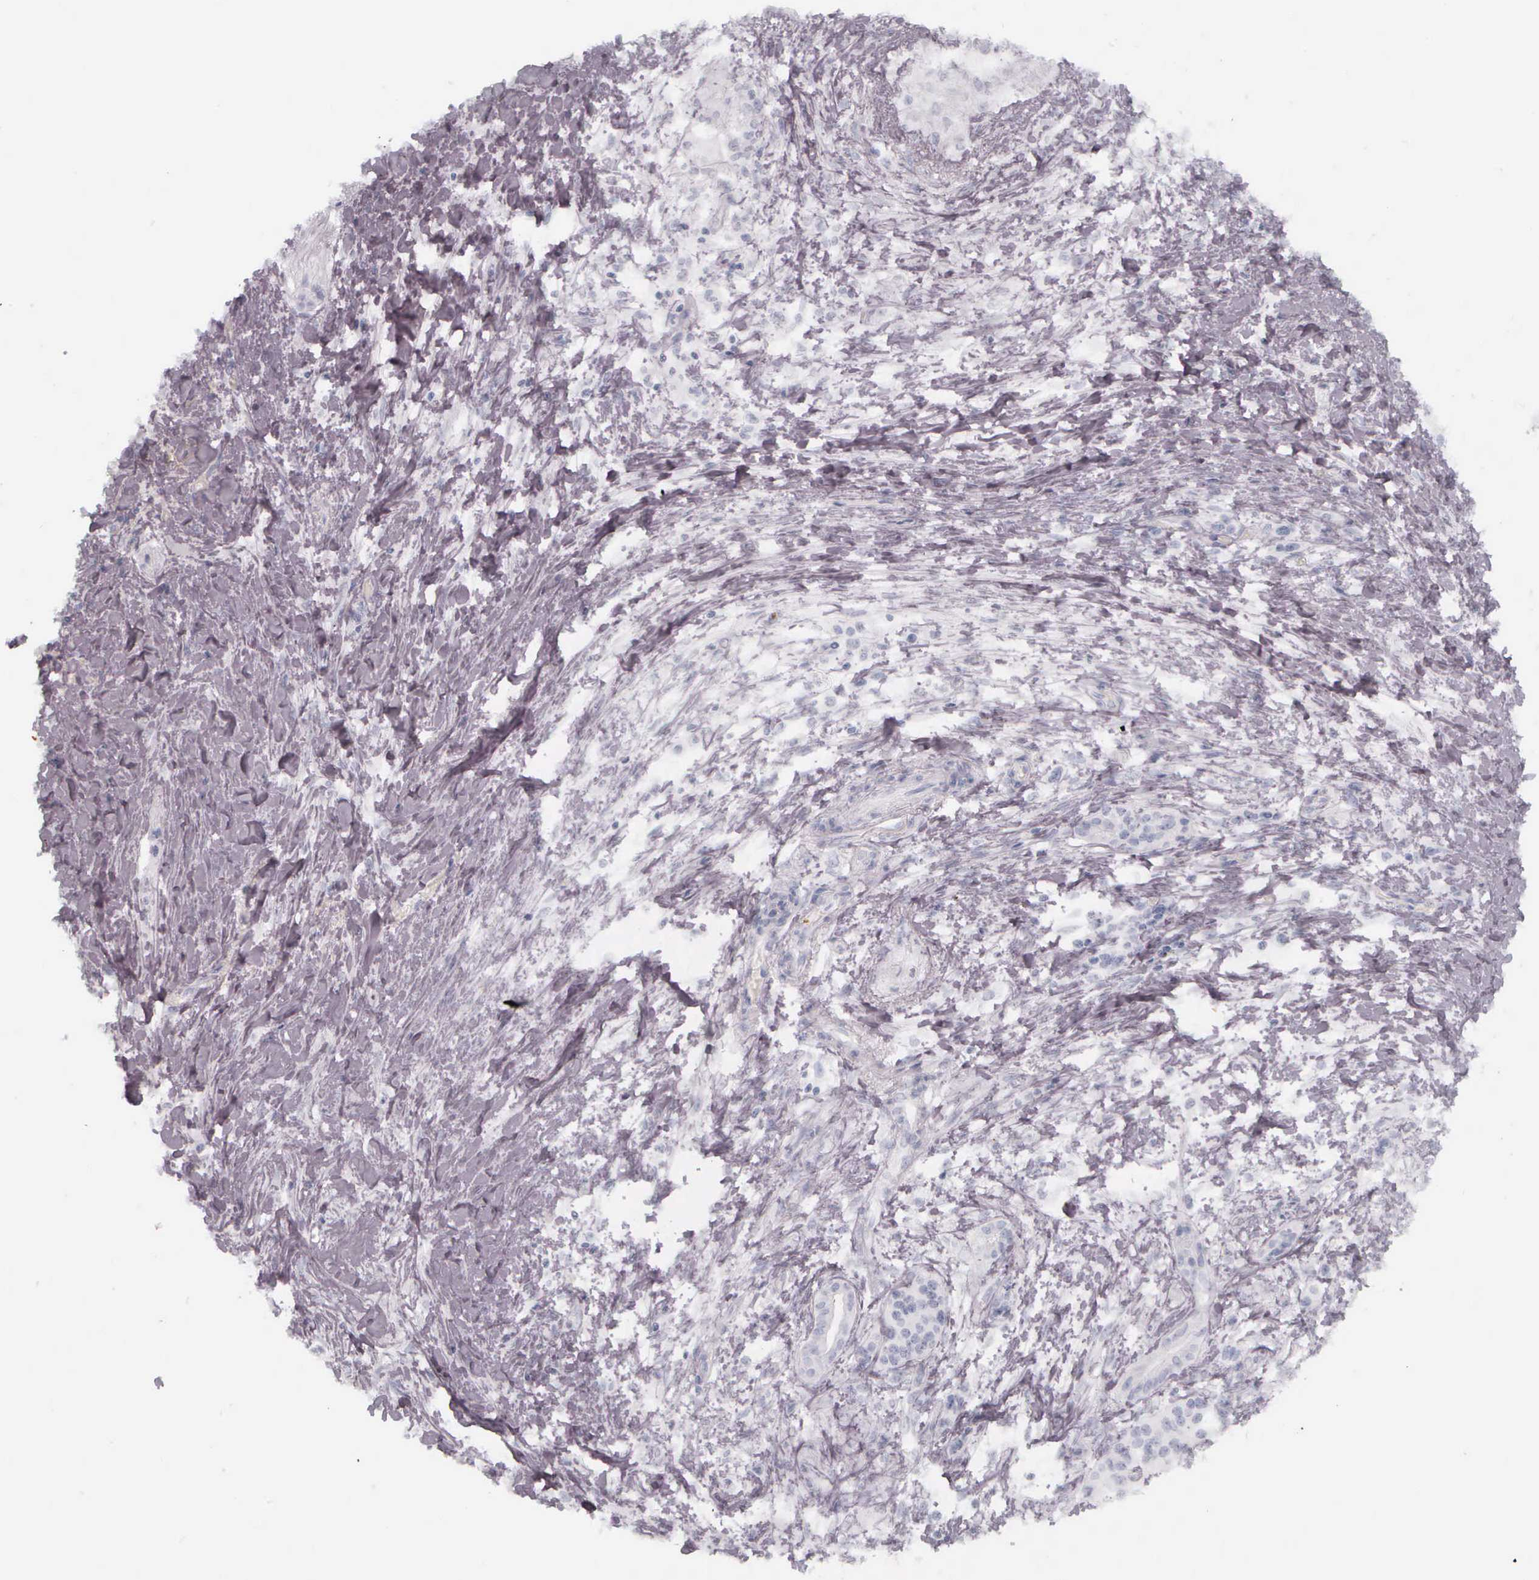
{"staining": {"intensity": "negative", "quantity": "none", "location": "none"}, "tissue": "pancreatic cancer", "cell_type": "Tumor cells", "image_type": "cancer", "snomed": [{"axis": "morphology", "description": "Adenocarcinoma, NOS"}, {"axis": "topography", "description": "Pancreas"}], "caption": "A high-resolution histopathology image shows immunohistochemistry staining of pancreatic cancer, which displays no significant staining in tumor cells.", "gene": "KRT14", "patient": {"sex": "female", "age": 64}}